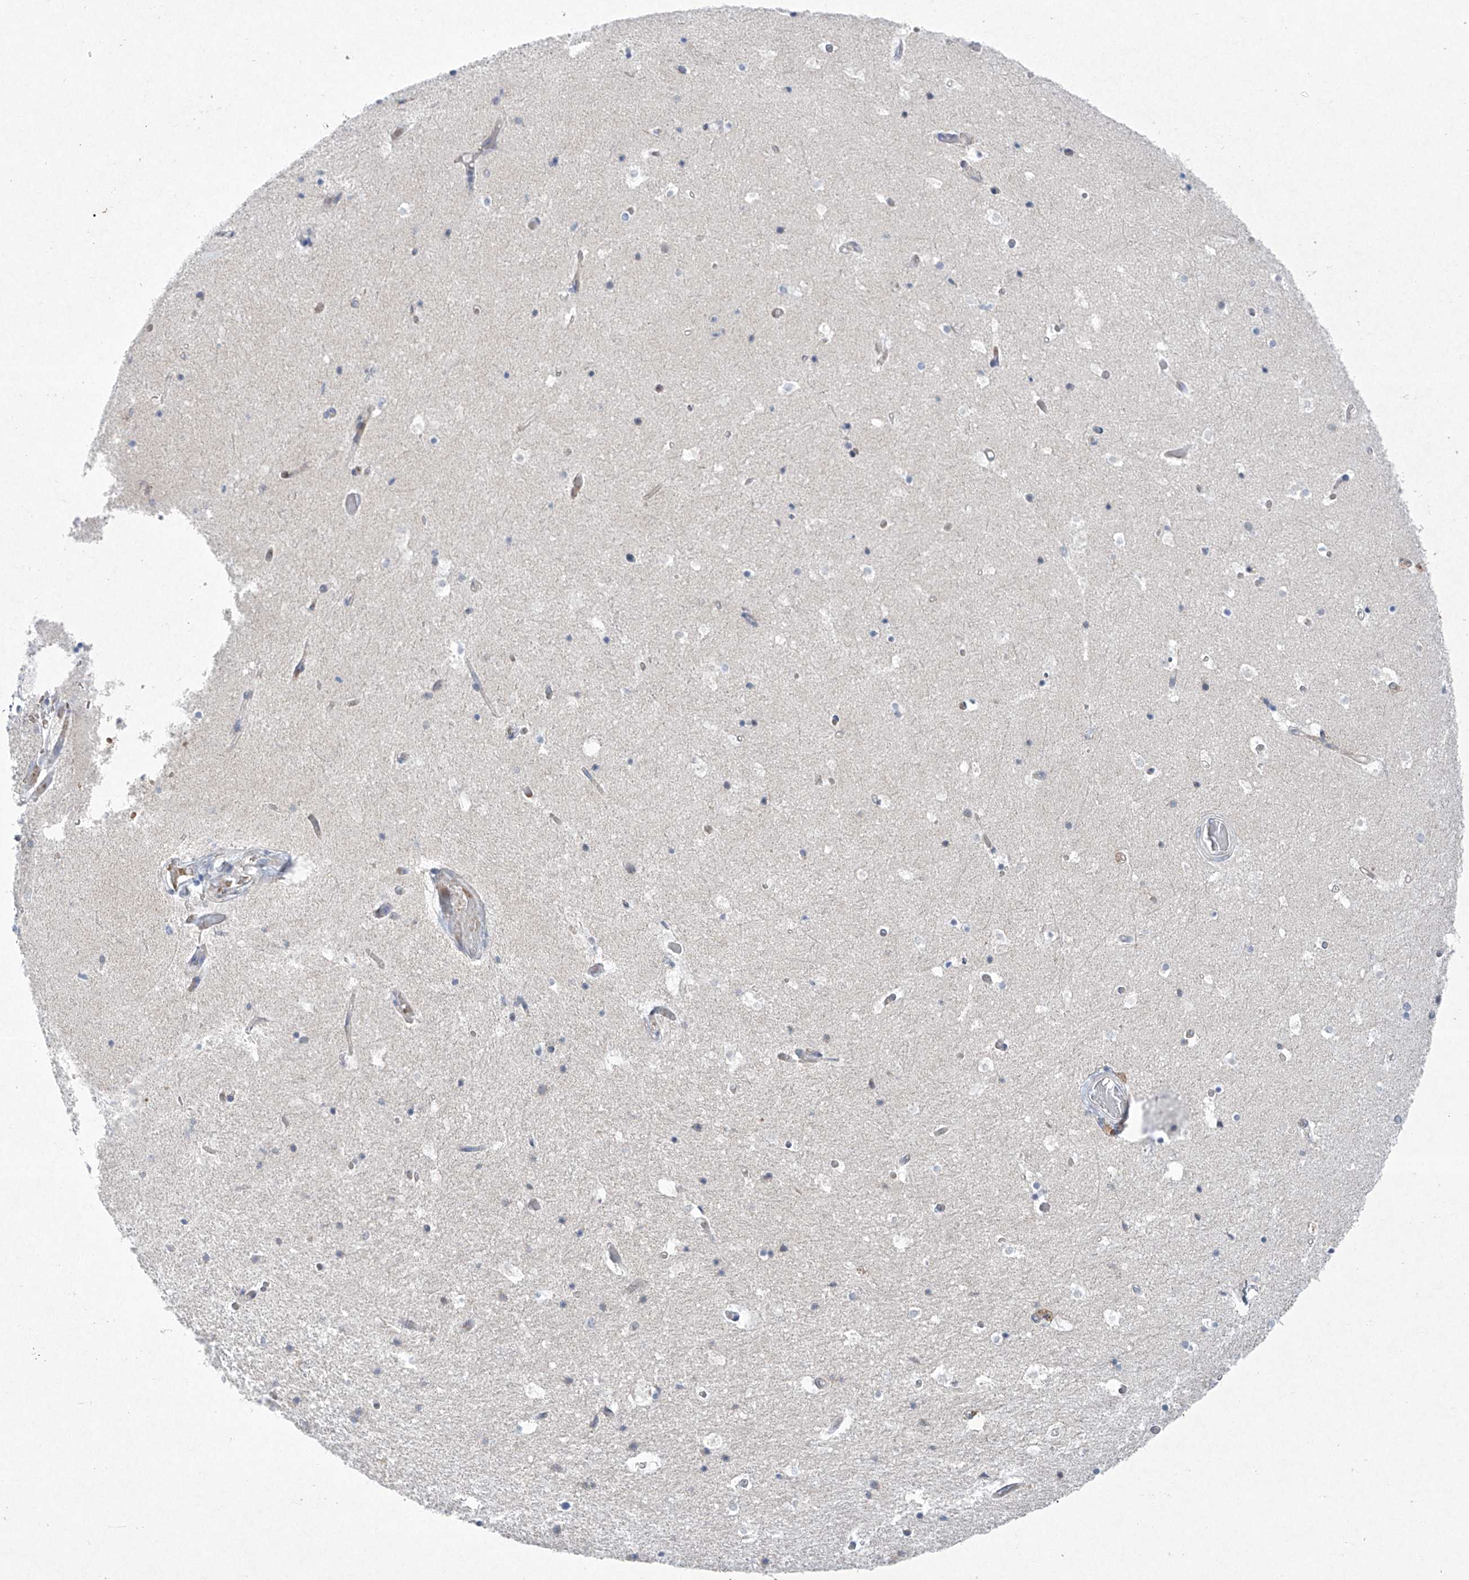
{"staining": {"intensity": "negative", "quantity": "none", "location": "none"}, "tissue": "hippocampus", "cell_type": "Glial cells", "image_type": "normal", "snomed": [{"axis": "morphology", "description": "Normal tissue, NOS"}, {"axis": "topography", "description": "Hippocampus"}], "caption": "DAB immunohistochemical staining of normal human hippocampus reveals no significant staining in glial cells.", "gene": "TJAP1", "patient": {"sex": "female", "age": 52}}